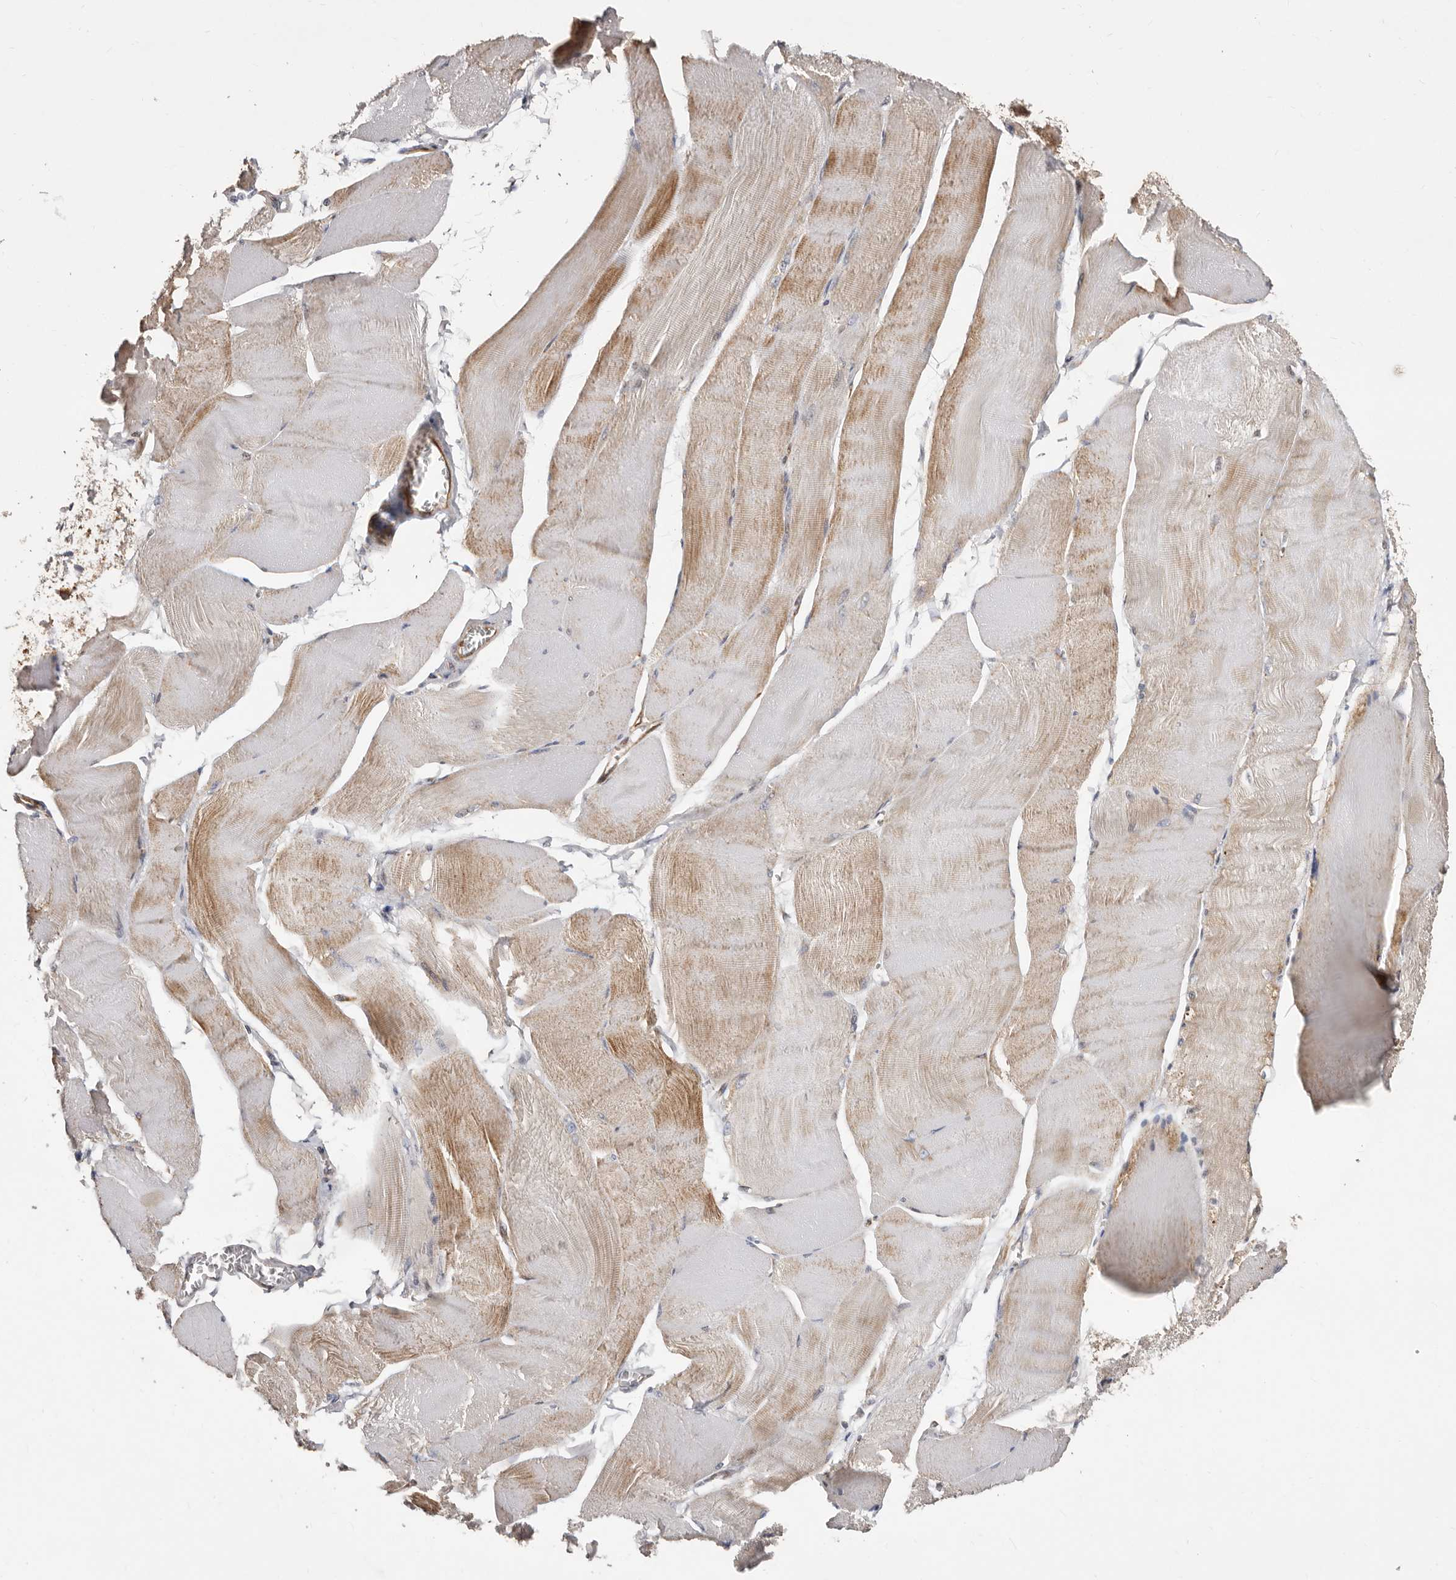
{"staining": {"intensity": "moderate", "quantity": "25%-75%", "location": "cytoplasmic/membranous"}, "tissue": "skeletal muscle", "cell_type": "Myocytes", "image_type": "normal", "snomed": [{"axis": "morphology", "description": "Normal tissue, NOS"}, {"axis": "morphology", "description": "Basal cell carcinoma"}, {"axis": "topography", "description": "Skeletal muscle"}], "caption": "A brown stain shows moderate cytoplasmic/membranous staining of a protein in myocytes of unremarkable human skeletal muscle.", "gene": "TIMM17B", "patient": {"sex": "female", "age": 64}}